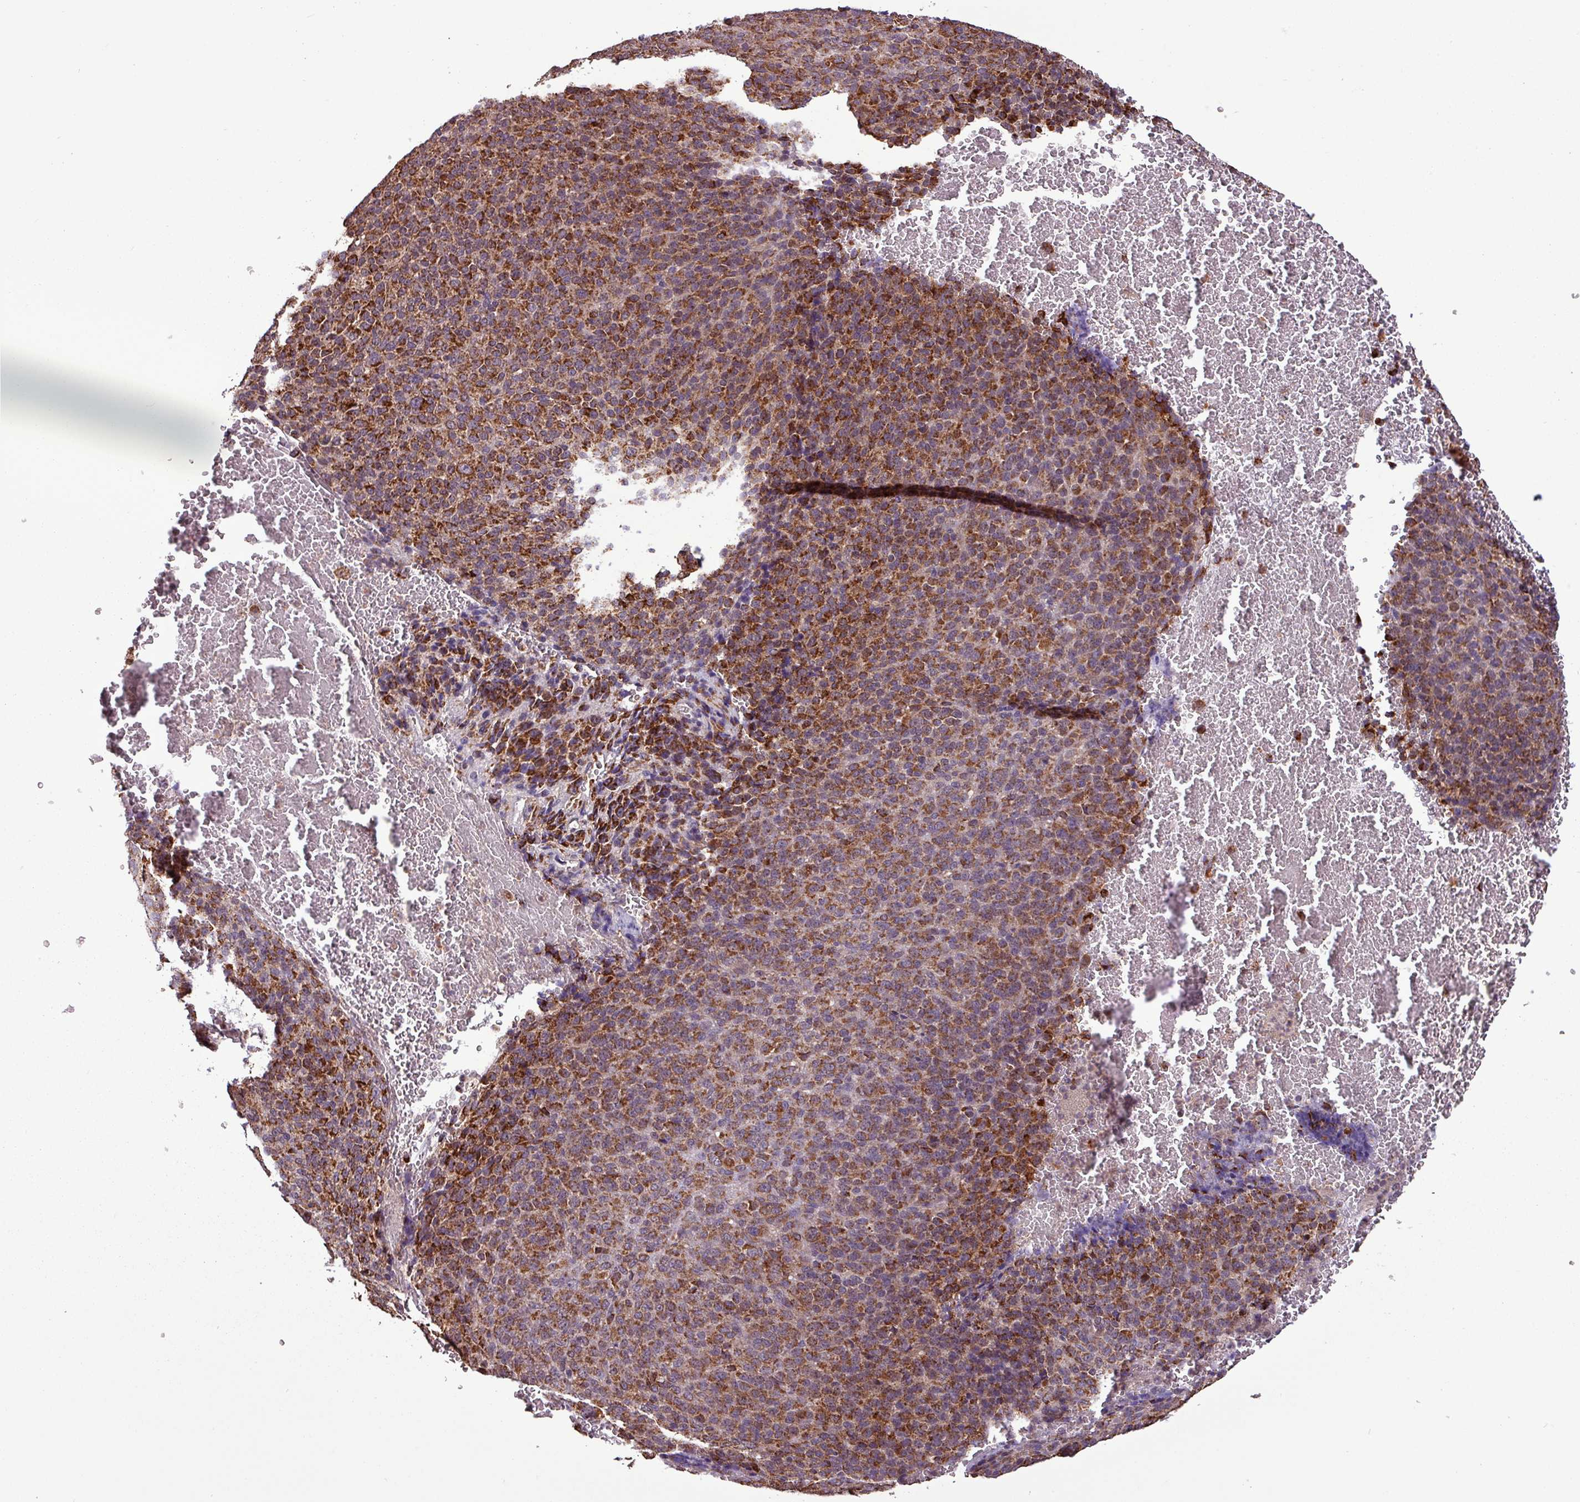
{"staining": {"intensity": "strong", "quantity": ">75%", "location": "cytoplasmic/membranous"}, "tissue": "melanoma", "cell_type": "Tumor cells", "image_type": "cancer", "snomed": [{"axis": "morphology", "description": "Malignant melanoma, Metastatic site"}, {"axis": "topography", "description": "Brain"}], "caption": "Brown immunohistochemical staining in malignant melanoma (metastatic site) reveals strong cytoplasmic/membranous expression in approximately >75% of tumor cells.", "gene": "MCTP2", "patient": {"sex": "female", "age": 56}}